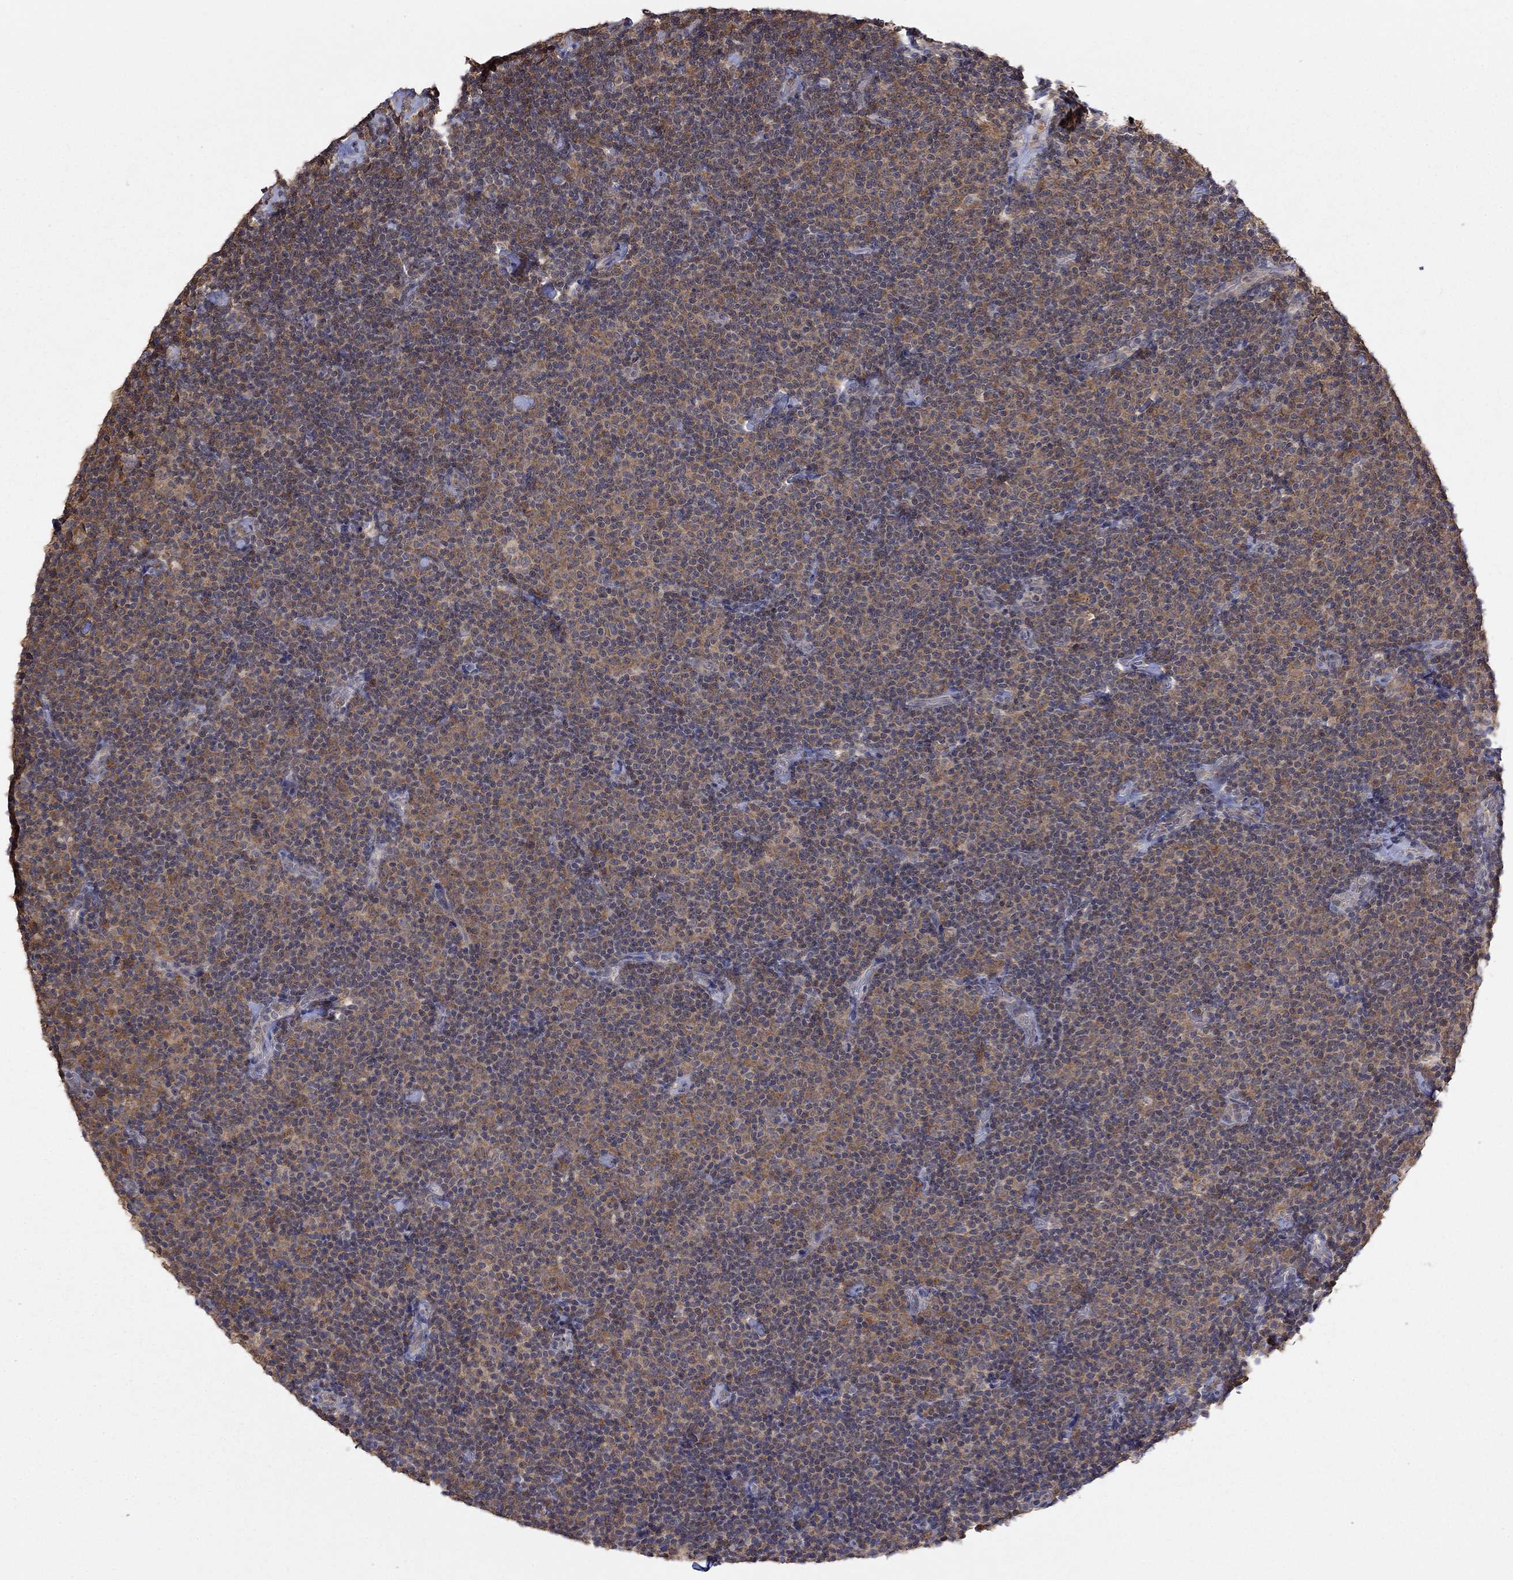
{"staining": {"intensity": "moderate", "quantity": "25%-75%", "location": "cytoplasmic/membranous"}, "tissue": "lymphoma", "cell_type": "Tumor cells", "image_type": "cancer", "snomed": [{"axis": "morphology", "description": "Malignant lymphoma, non-Hodgkin's type, Low grade"}, {"axis": "topography", "description": "Lymph node"}], "caption": "DAB immunohistochemical staining of human malignant lymphoma, non-Hodgkin's type (low-grade) shows moderate cytoplasmic/membranous protein positivity in about 25%-75% of tumor cells.", "gene": "RNF114", "patient": {"sex": "male", "age": 81}}